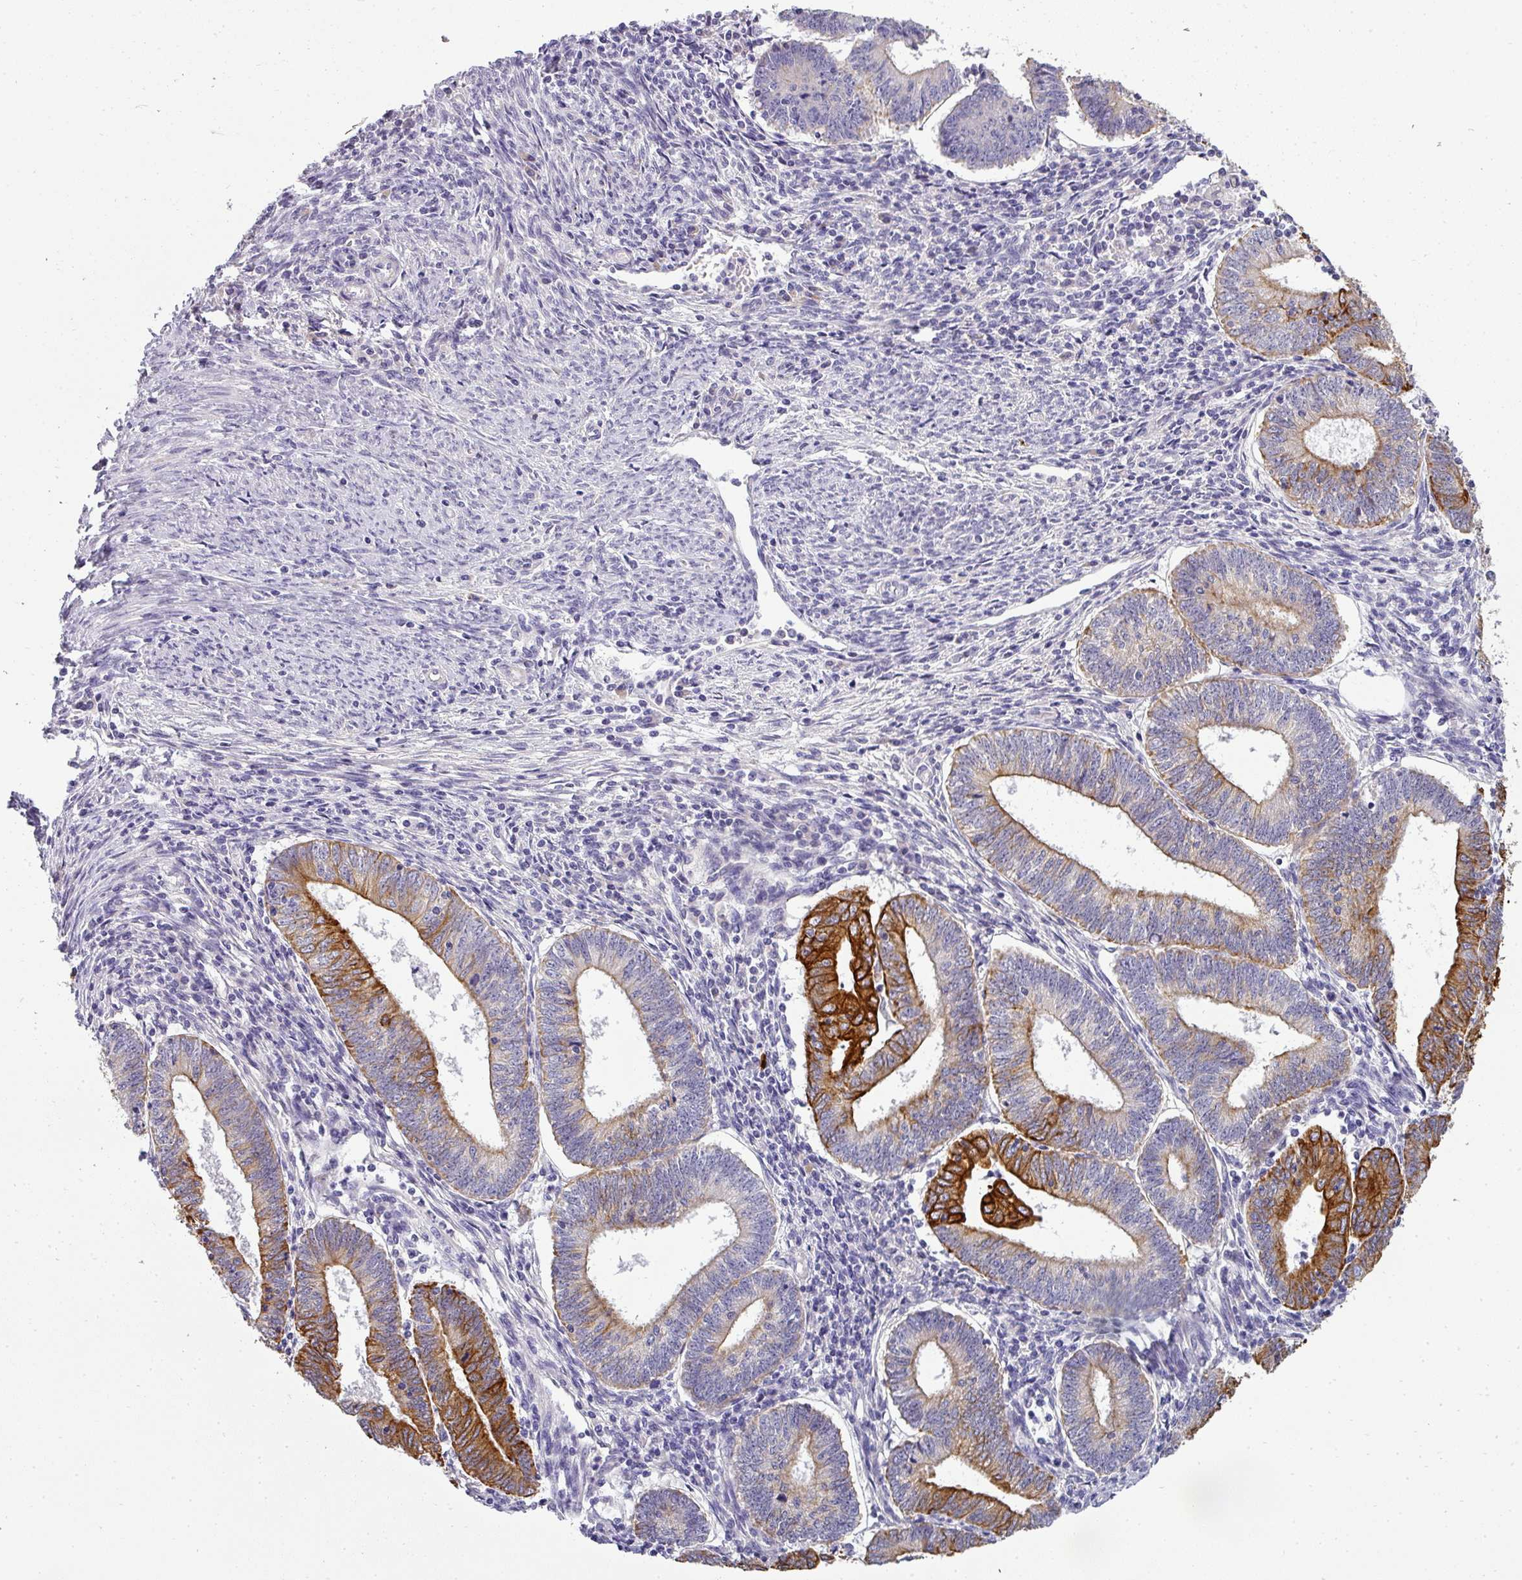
{"staining": {"intensity": "strong", "quantity": ">75%", "location": "cytoplasmic/membranous"}, "tissue": "endometrial cancer", "cell_type": "Tumor cells", "image_type": "cancer", "snomed": [{"axis": "morphology", "description": "Adenocarcinoma, NOS"}, {"axis": "topography", "description": "Endometrium"}], "caption": "The immunohistochemical stain labels strong cytoplasmic/membranous staining in tumor cells of adenocarcinoma (endometrial) tissue.", "gene": "ASXL3", "patient": {"sex": "female", "age": 60}}